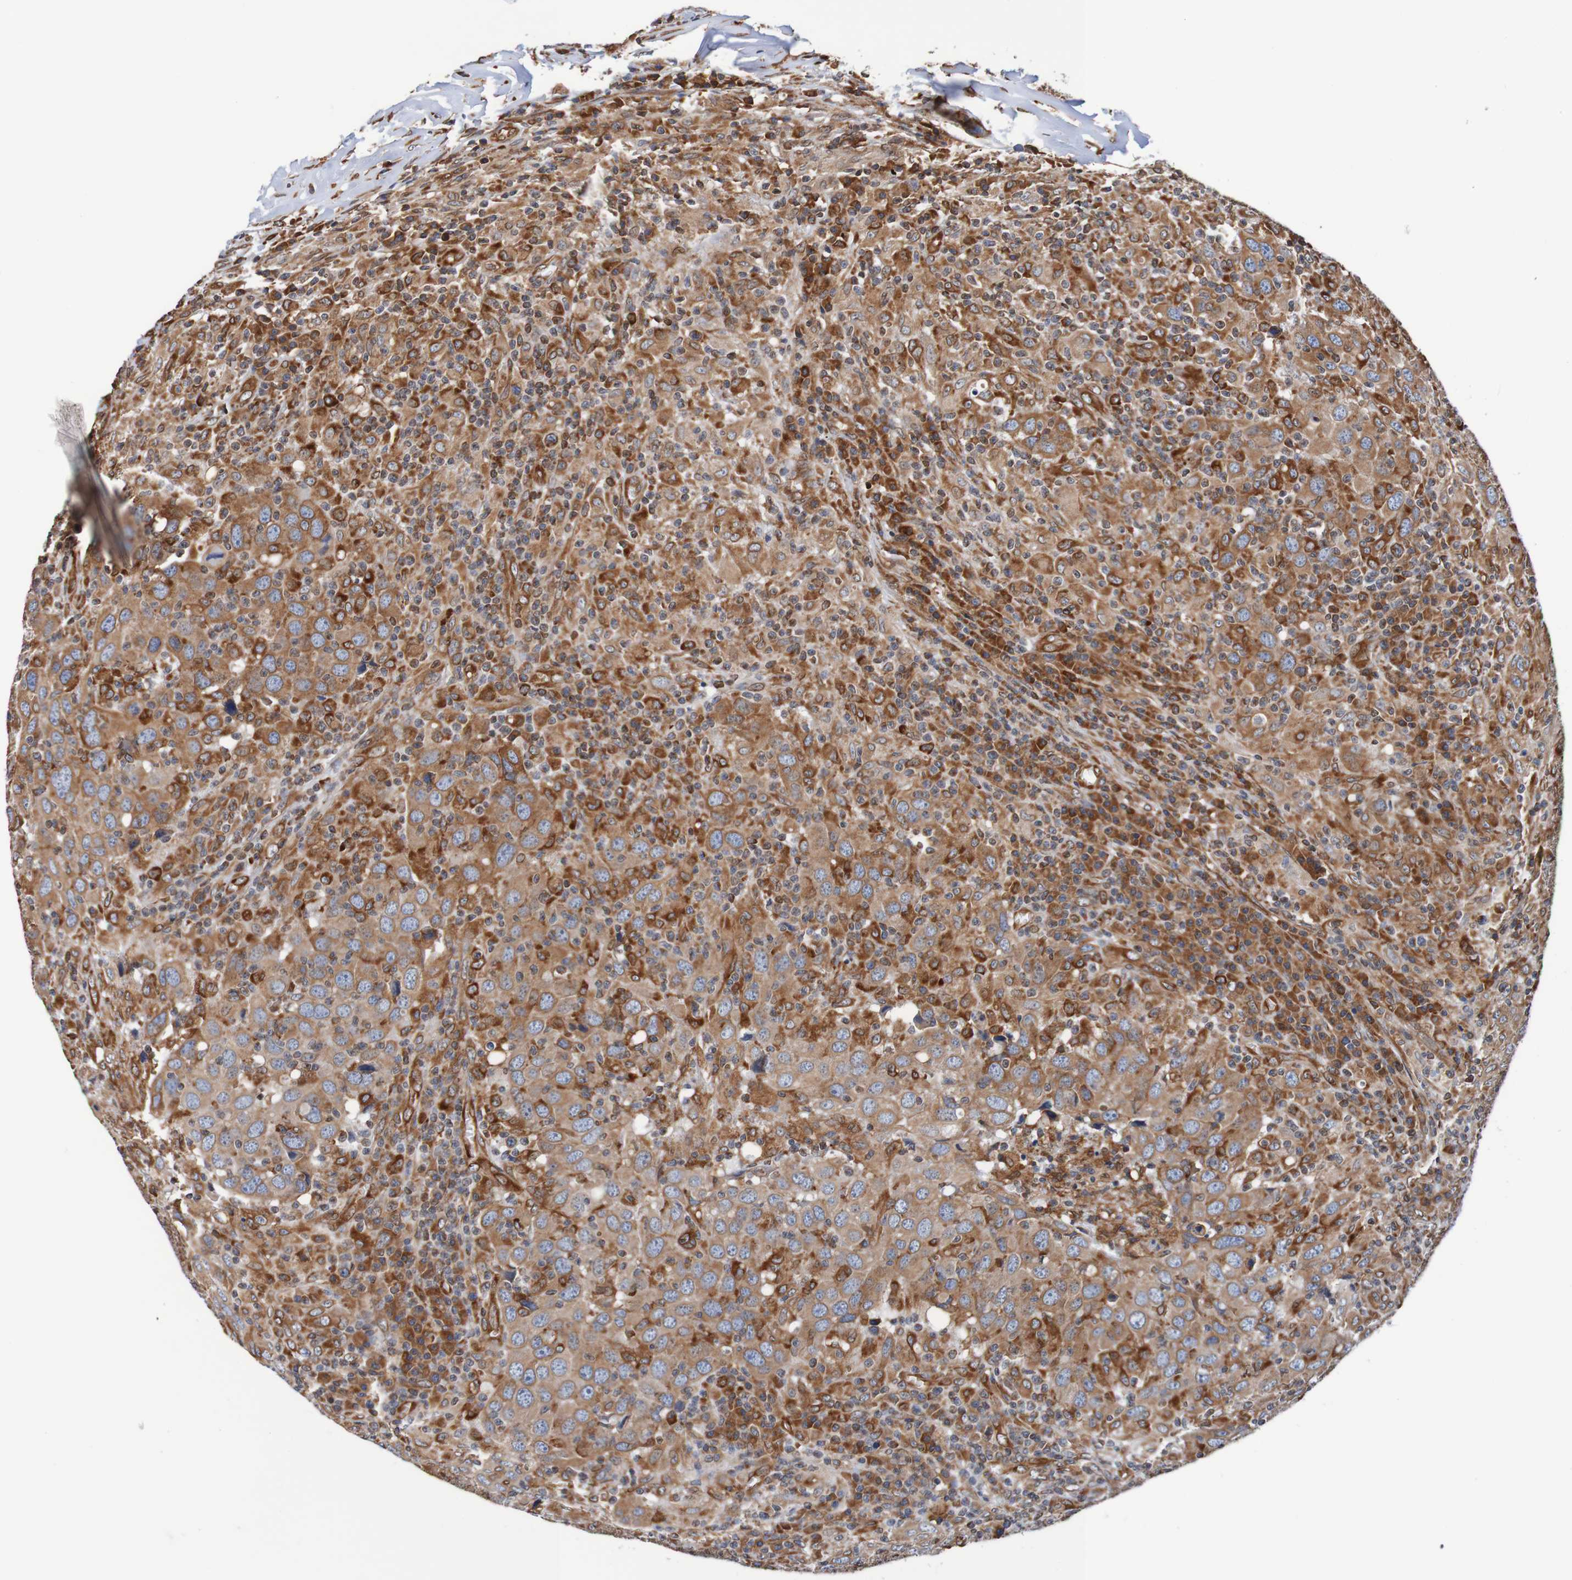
{"staining": {"intensity": "strong", "quantity": ">75%", "location": "cytoplasmic/membranous,nuclear"}, "tissue": "head and neck cancer", "cell_type": "Tumor cells", "image_type": "cancer", "snomed": [{"axis": "morphology", "description": "Adenocarcinoma, NOS"}, {"axis": "topography", "description": "Salivary gland"}, {"axis": "topography", "description": "Head-Neck"}], "caption": "High-magnification brightfield microscopy of head and neck cancer (adenocarcinoma) stained with DAB (brown) and counterstained with hematoxylin (blue). tumor cells exhibit strong cytoplasmic/membranous and nuclear staining is seen in approximately>75% of cells.", "gene": "TMEM109", "patient": {"sex": "female", "age": 65}}